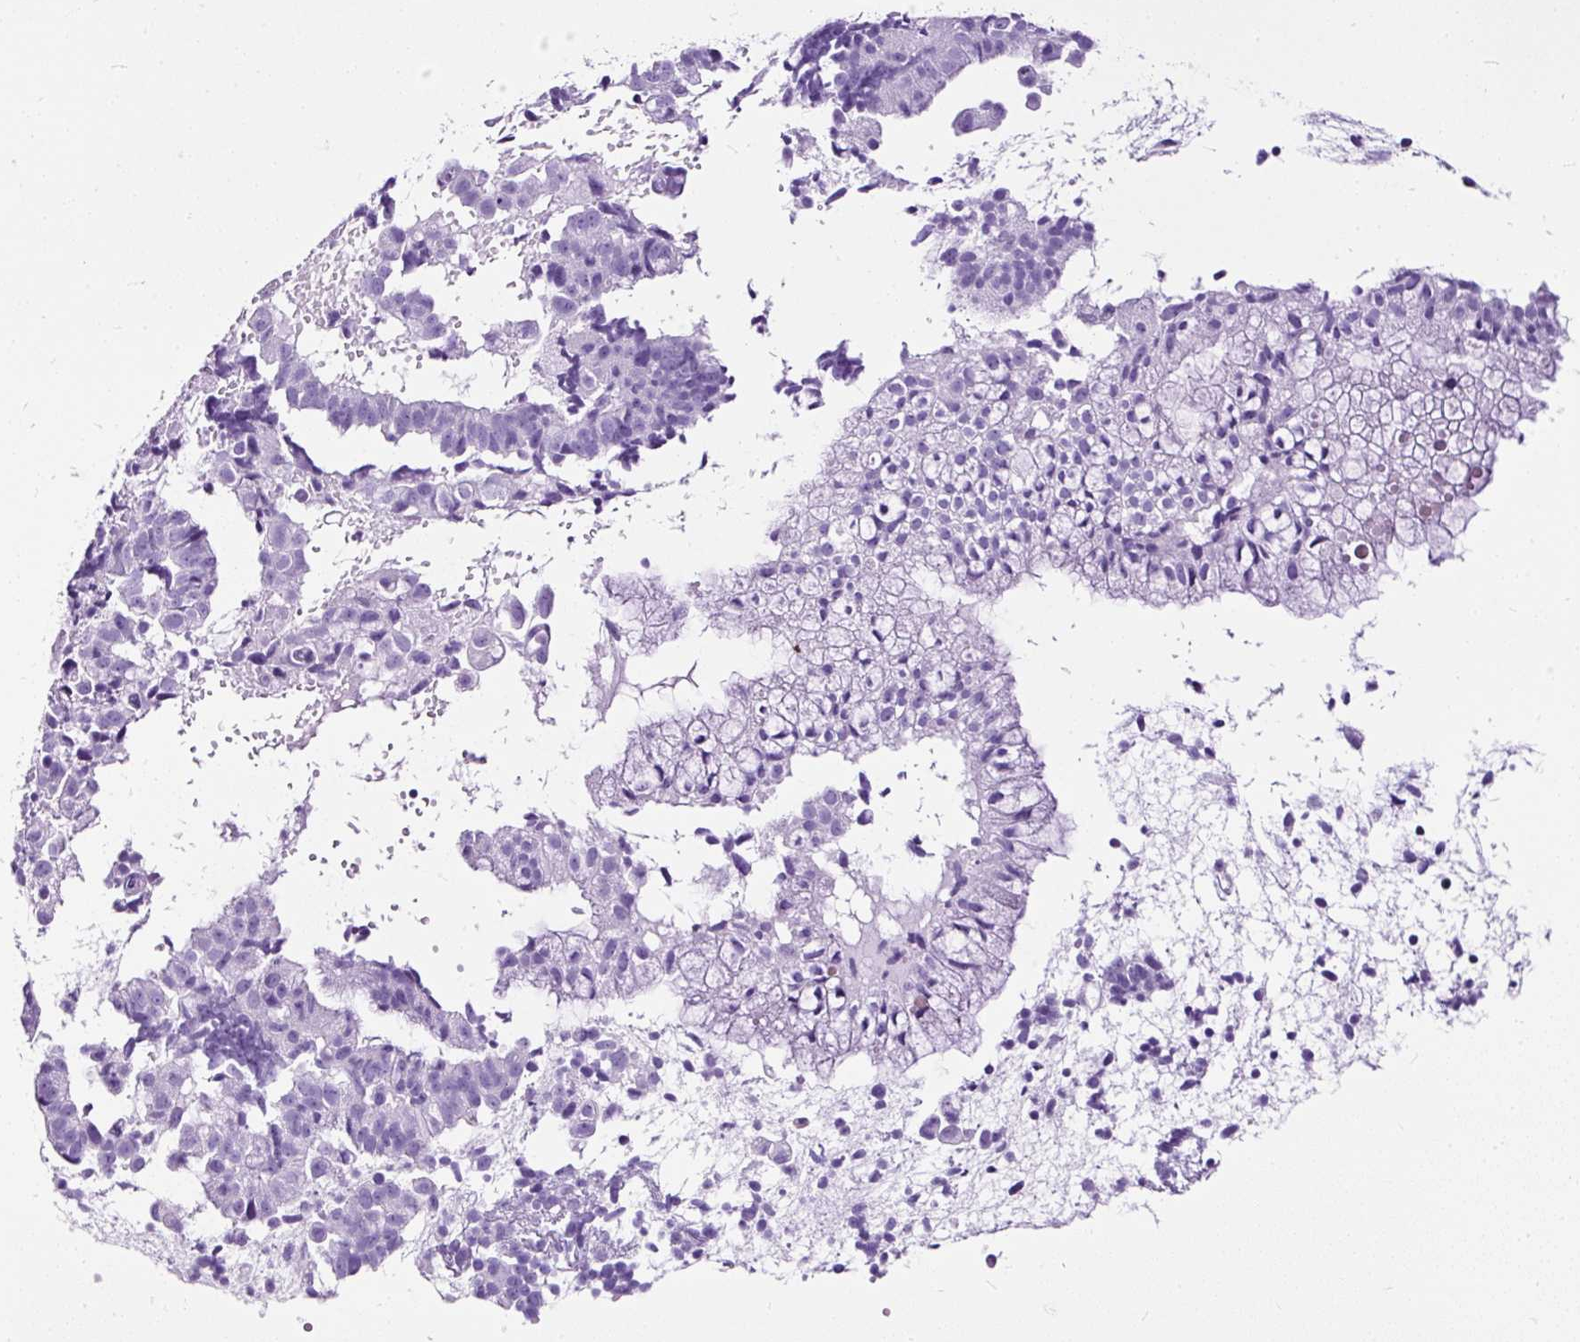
{"staining": {"intensity": "negative", "quantity": "none", "location": "none"}, "tissue": "endometrial cancer", "cell_type": "Tumor cells", "image_type": "cancer", "snomed": [{"axis": "morphology", "description": "Adenocarcinoma, NOS"}, {"axis": "topography", "description": "Endometrium"}], "caption": "The image shows no significant staining in tumor cells of endometrial adenocarcinoma.", "gene": "NTS", "patient": {"sex": "female", "age": 76}}